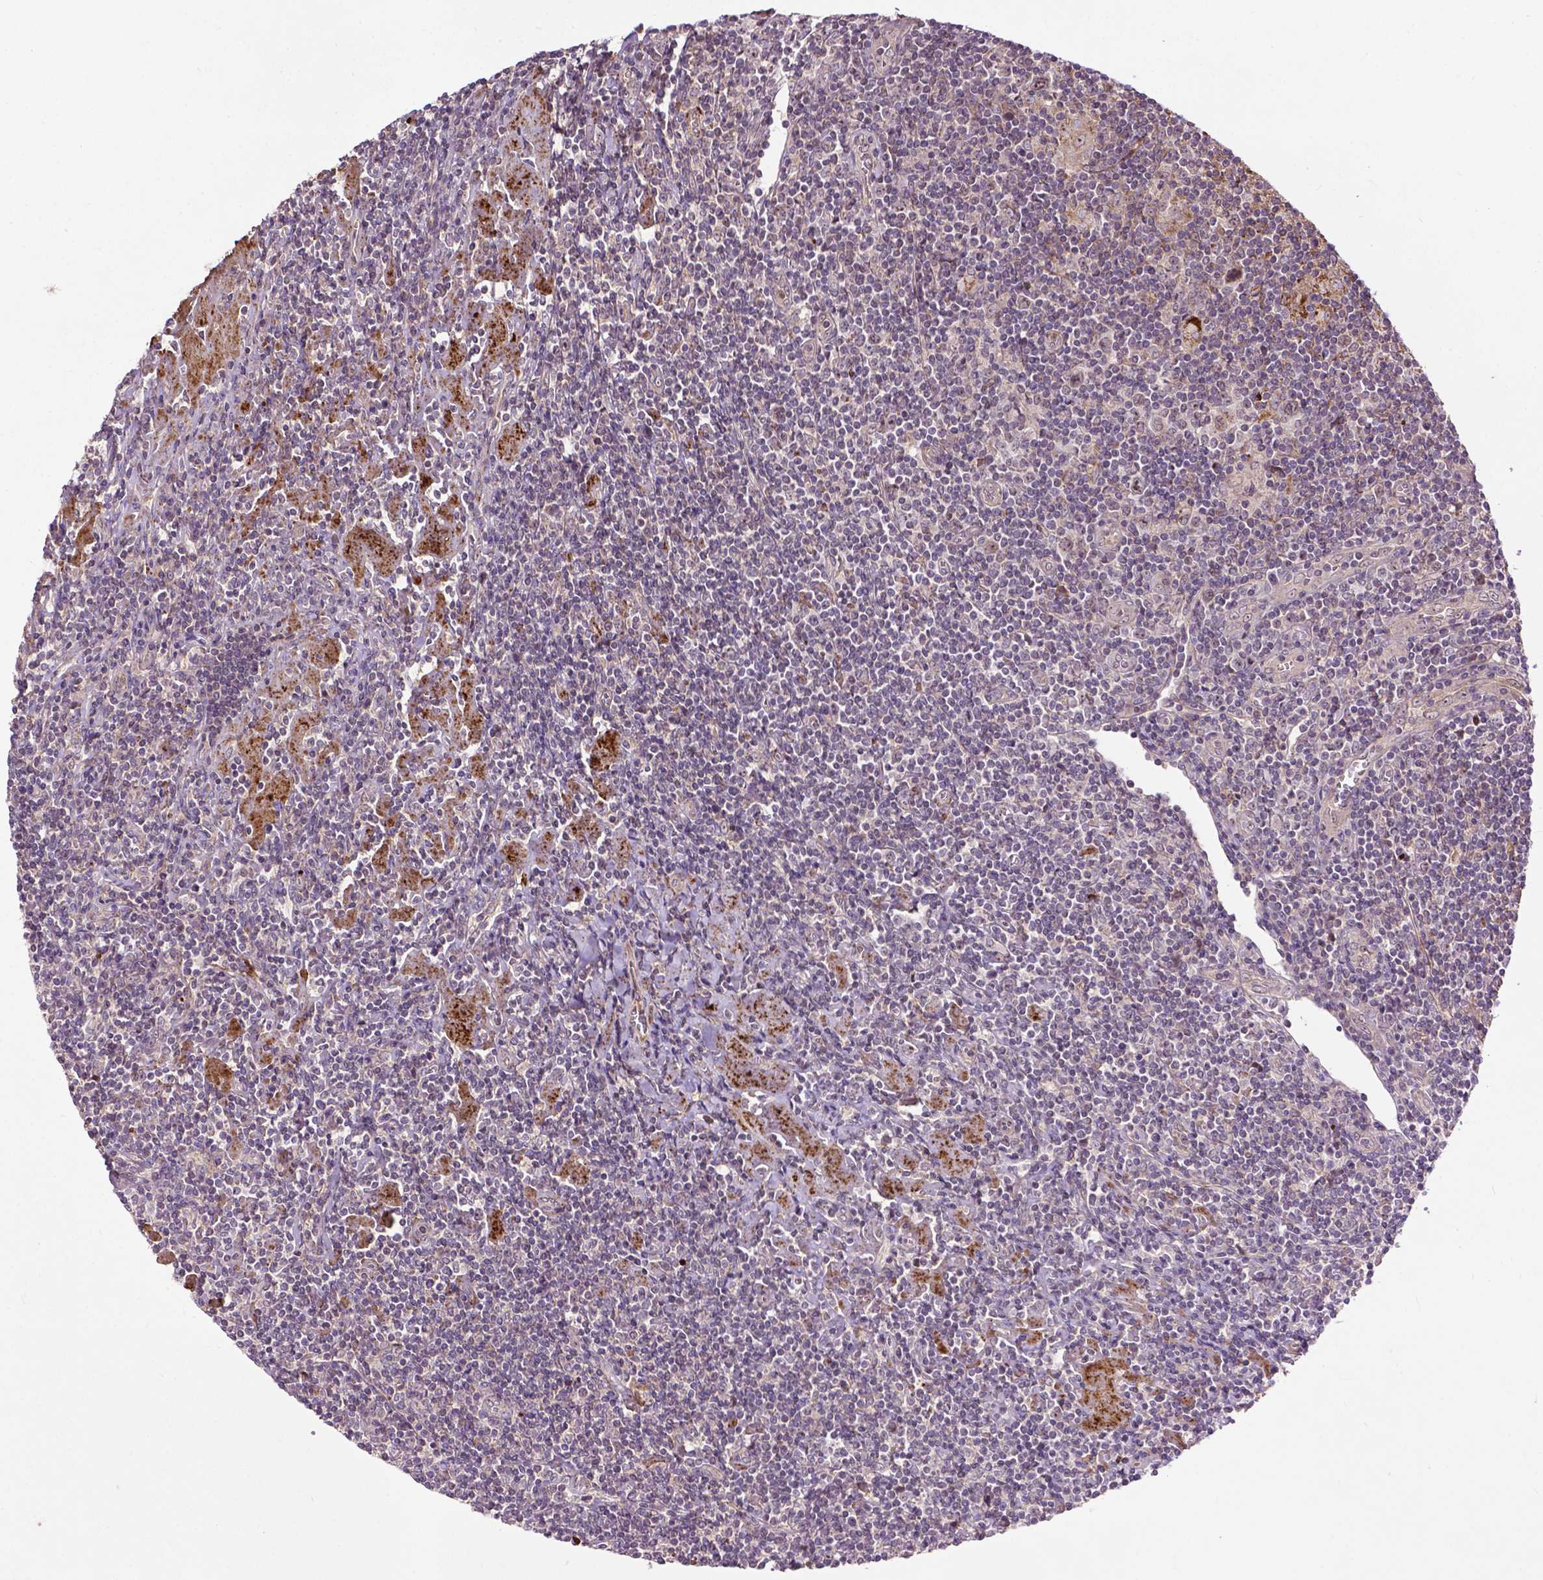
{"staining": {"intensity": "negative", "quantity": "none", "location": "none"}, "tissue": "lymphoma", "cell_type": "Tumor cells", "image_type": "cancer", "snomed": [{"axis": "morphology", "description": "Hodgkin's disease, NOS"}, {"axis": "topography", "description": "Lymph node"}], "caption": "Tumor cells show no significant positivity in Hodgkin's disease. The staining is performed using DAB (3,3'-diaminobenzidine) brown chromogen with nuclei counter-stained in using hematoxylin.", "gene": "PARP3", "patient": {"sex": "male", "age": 40}}